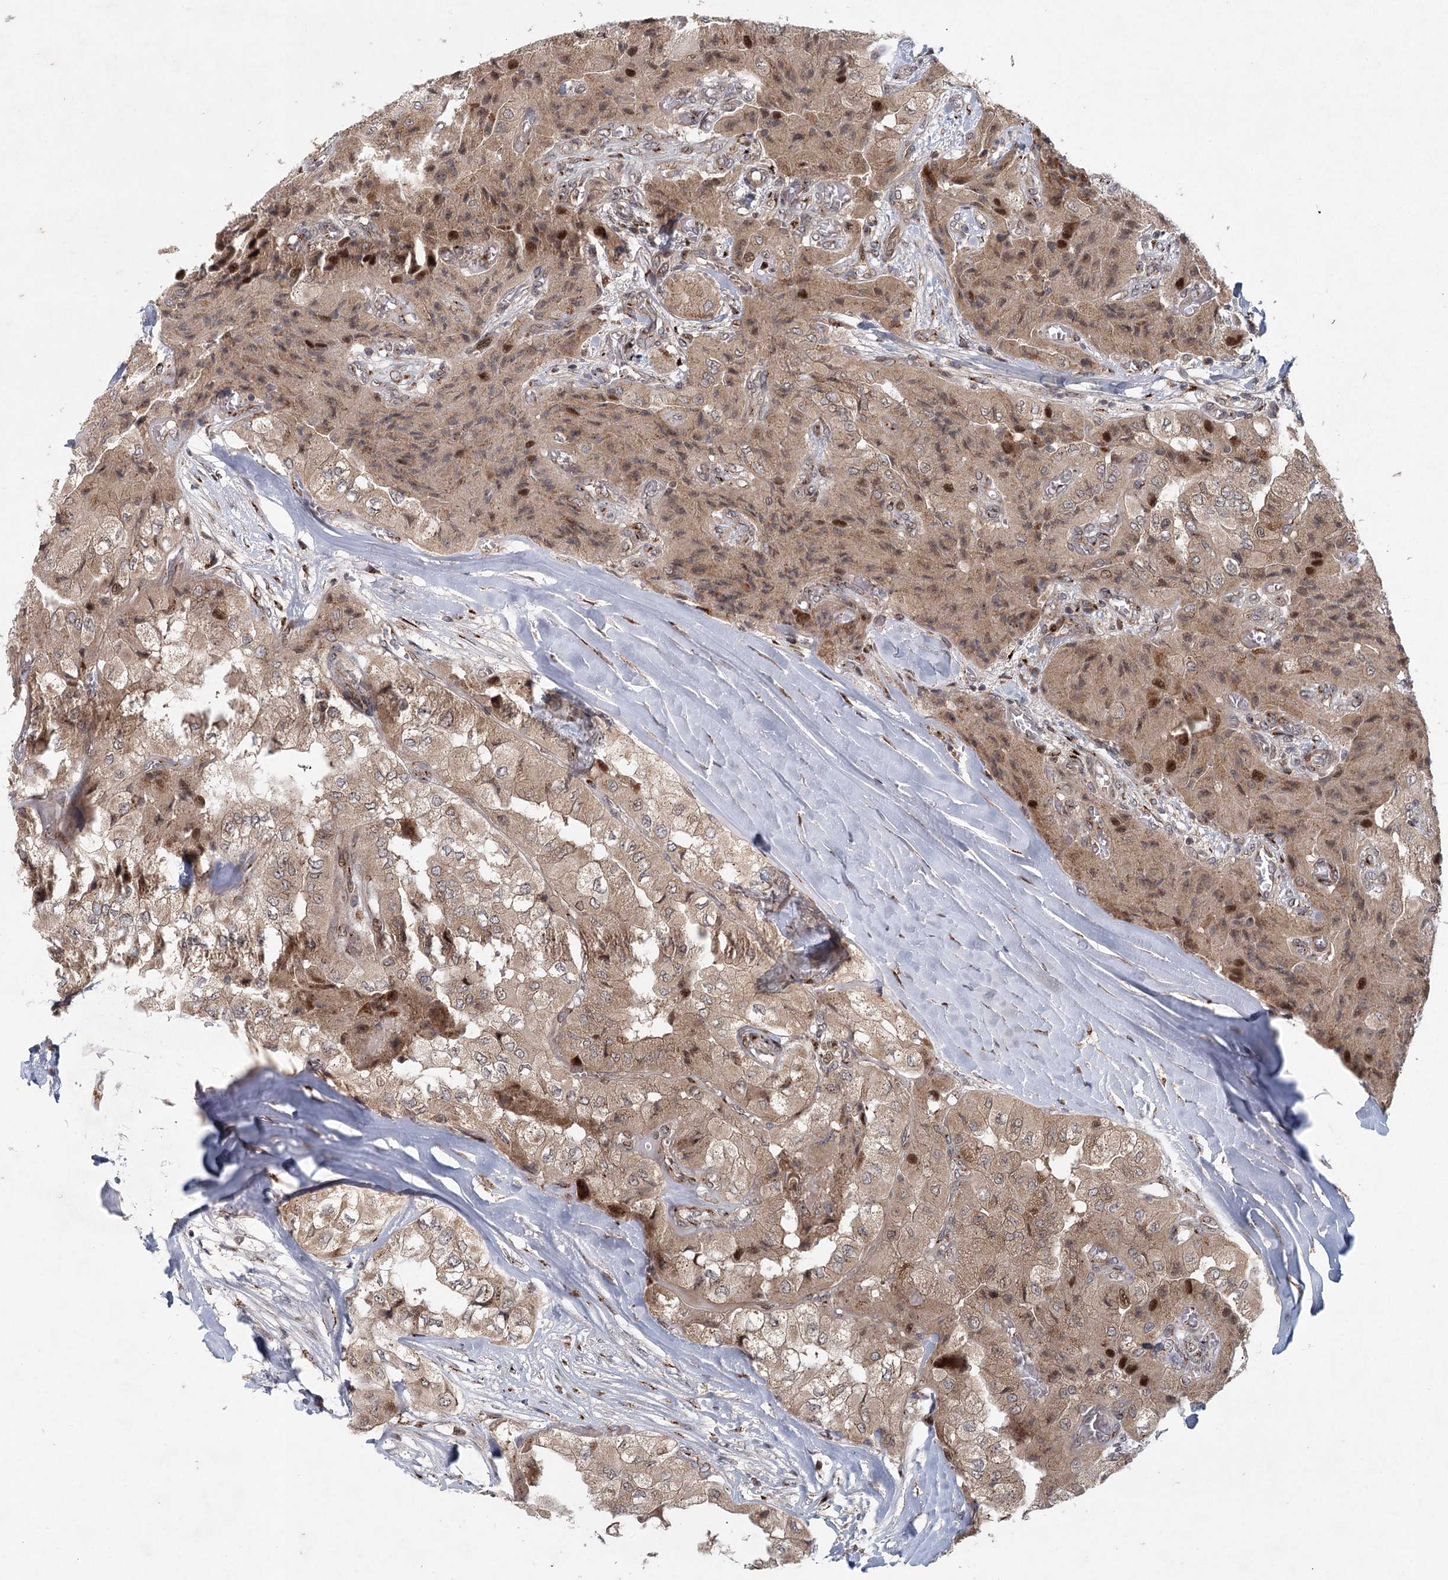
{"staining": {"intensity": "weak", "quantity": ">75%", "location": "cytoplasmic/membranous"}, "tissue": "thyroid cancer", "cell_type": "Tumor cells", "image_type": "cancer", "snomed": [{"axis": "morphology", "description": "Papillary adenocarcinoma, NOS"}, {"axis": "topography", "description": "Thyroid gland"}], "caption": "Immunohistochemistry (IHC) of human papillary adenocarcinoma (thyroid) displays low levels of weak cytoplasmic/membranous expression in approximately >75% of tumor cells. (IHC, brightfield microscopy, high magnification).", "gene": "IFT46", "patient": {"sex": "female", "age": 59}}